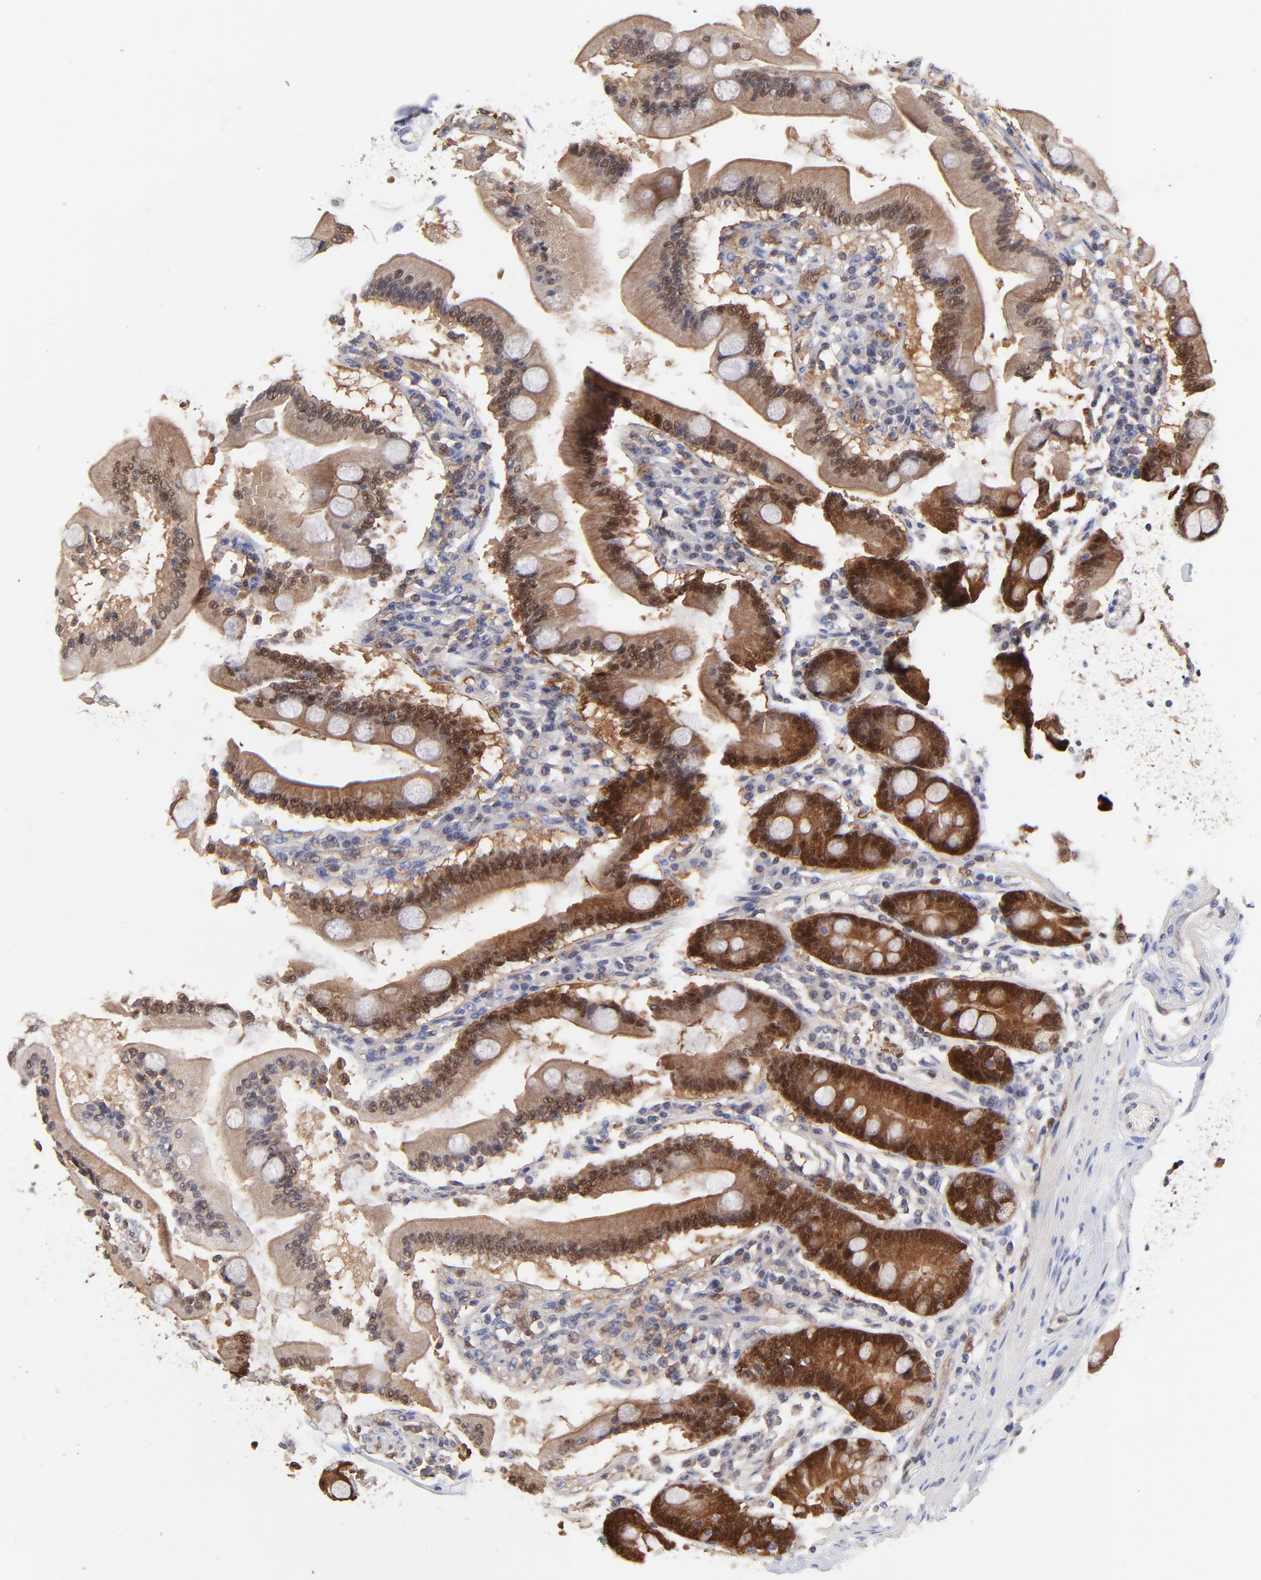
{"staining": {"intensity": "moderate", "quantity": "25%-75%", "location": "nuclear"}, "tissue": "duodenum", "cell_type": "Glandular cells", "image_type": "normal", "snomed": [{"axis": "morphology", "description": "Normal tissue, NOS"}, {"axis": "topography", "description": "Duodenum"}], "caption": "Normal duodenum exhibits moderate nuclear positivity in approximately 25%-75% of glandular cells, visualized by immunohistochemistry.", "gene": "DCTPP1", "patient": {"sex": "female", "age": 64}}